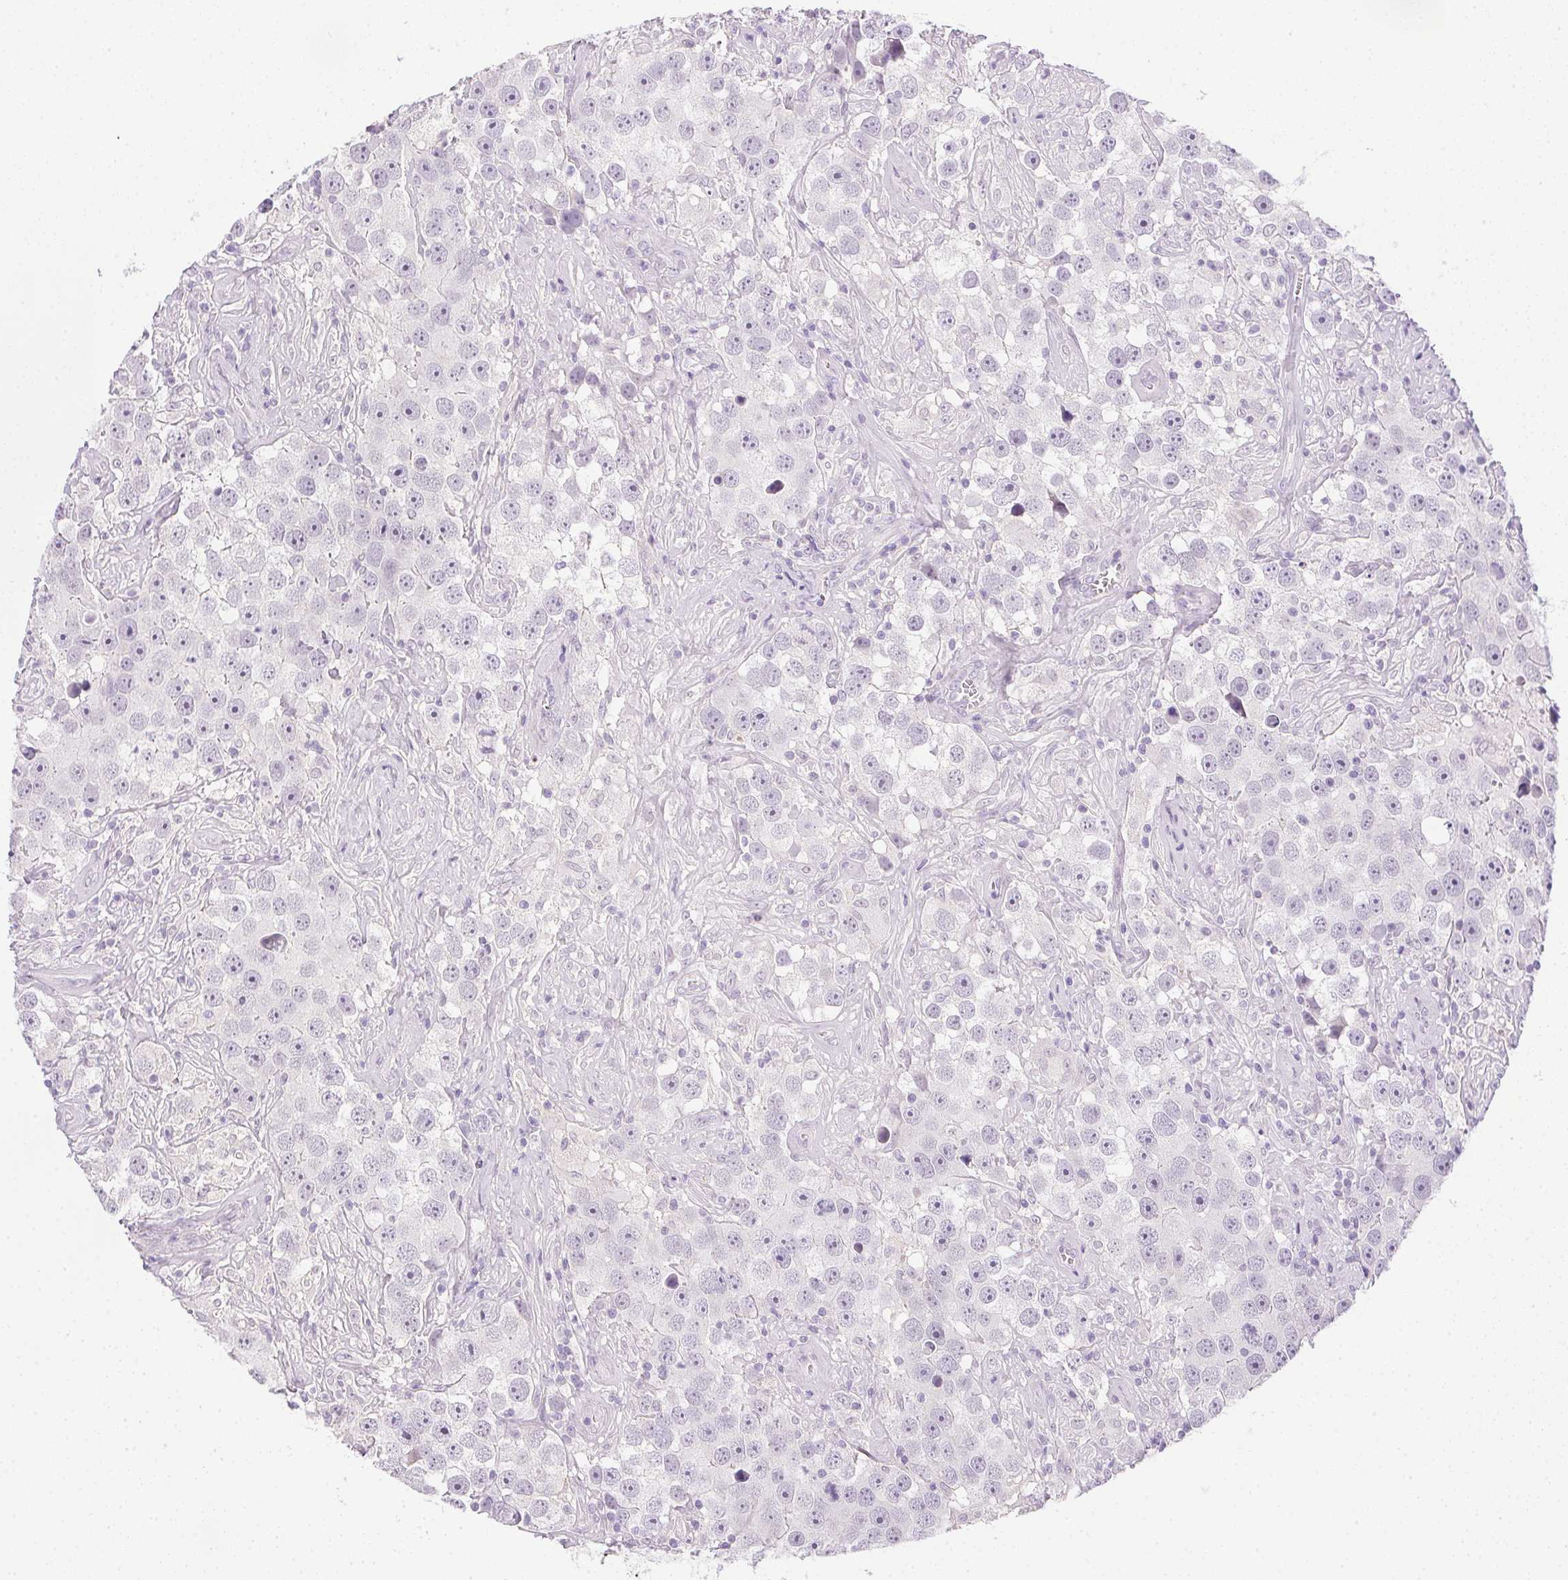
{"staining": {"intensity": "negative", "quantity": "none", "location": "none"}, "tissue": "testis cancer", "cell_type": "Tumor cells", "image_type": "cancer", "snomed": [{"axis": "morphology", "description": "Seminoma, NOS"}, {"axis": "topography", "description": "Testis"}], "caption": "Histopathology image shows no significant protein positivity in tumor cells of testis seminoma. (Brightfield microscopy of DAB IHC at high magnification).", "gene": "PRL", "patient": {"sex": "male", "age": 49}}